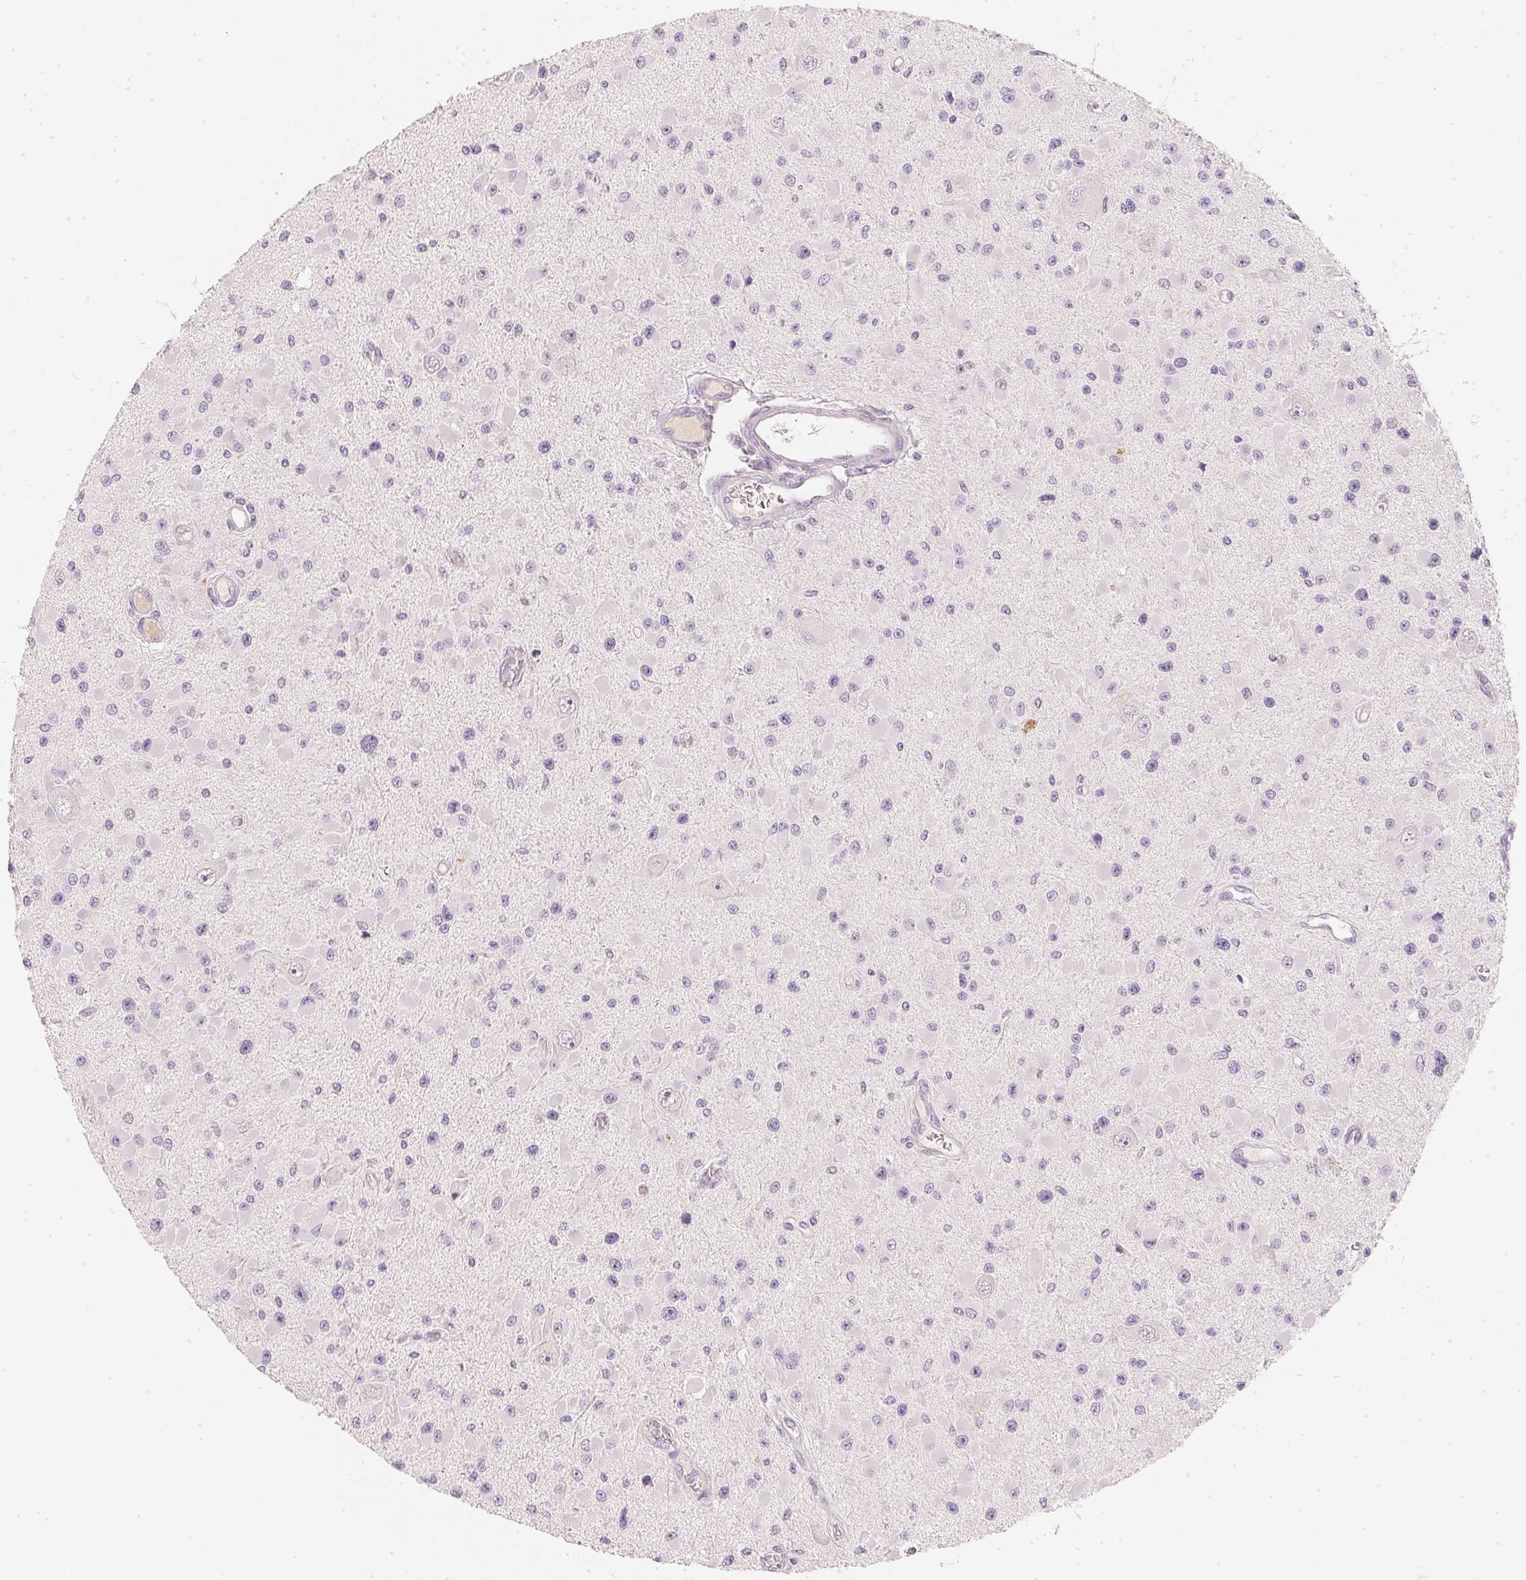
{"staining": {"intensity": "moderate", "quantity": "<25%", "location": "cytoplasmic/membranous"}, "tissue": "glioma", "cell_type": "Tumor cells", "image_type": "cancer", "snomed": [{"axis": "morphology", "description": "Glioma, malignant, High grade"}, {"axis": "topography", "description": "Brain"}], "caption": "A brown stain highlights moderate cytoplasmic/membranous staining of a protein in glioma tumor cells. The staining is performed using DAB brown chromogen to label protein expression. The nuclei are counter-stained blue using hematoxylin.", "gene": "RMDN2", "patient": {"sex": "male", "age": 54}}